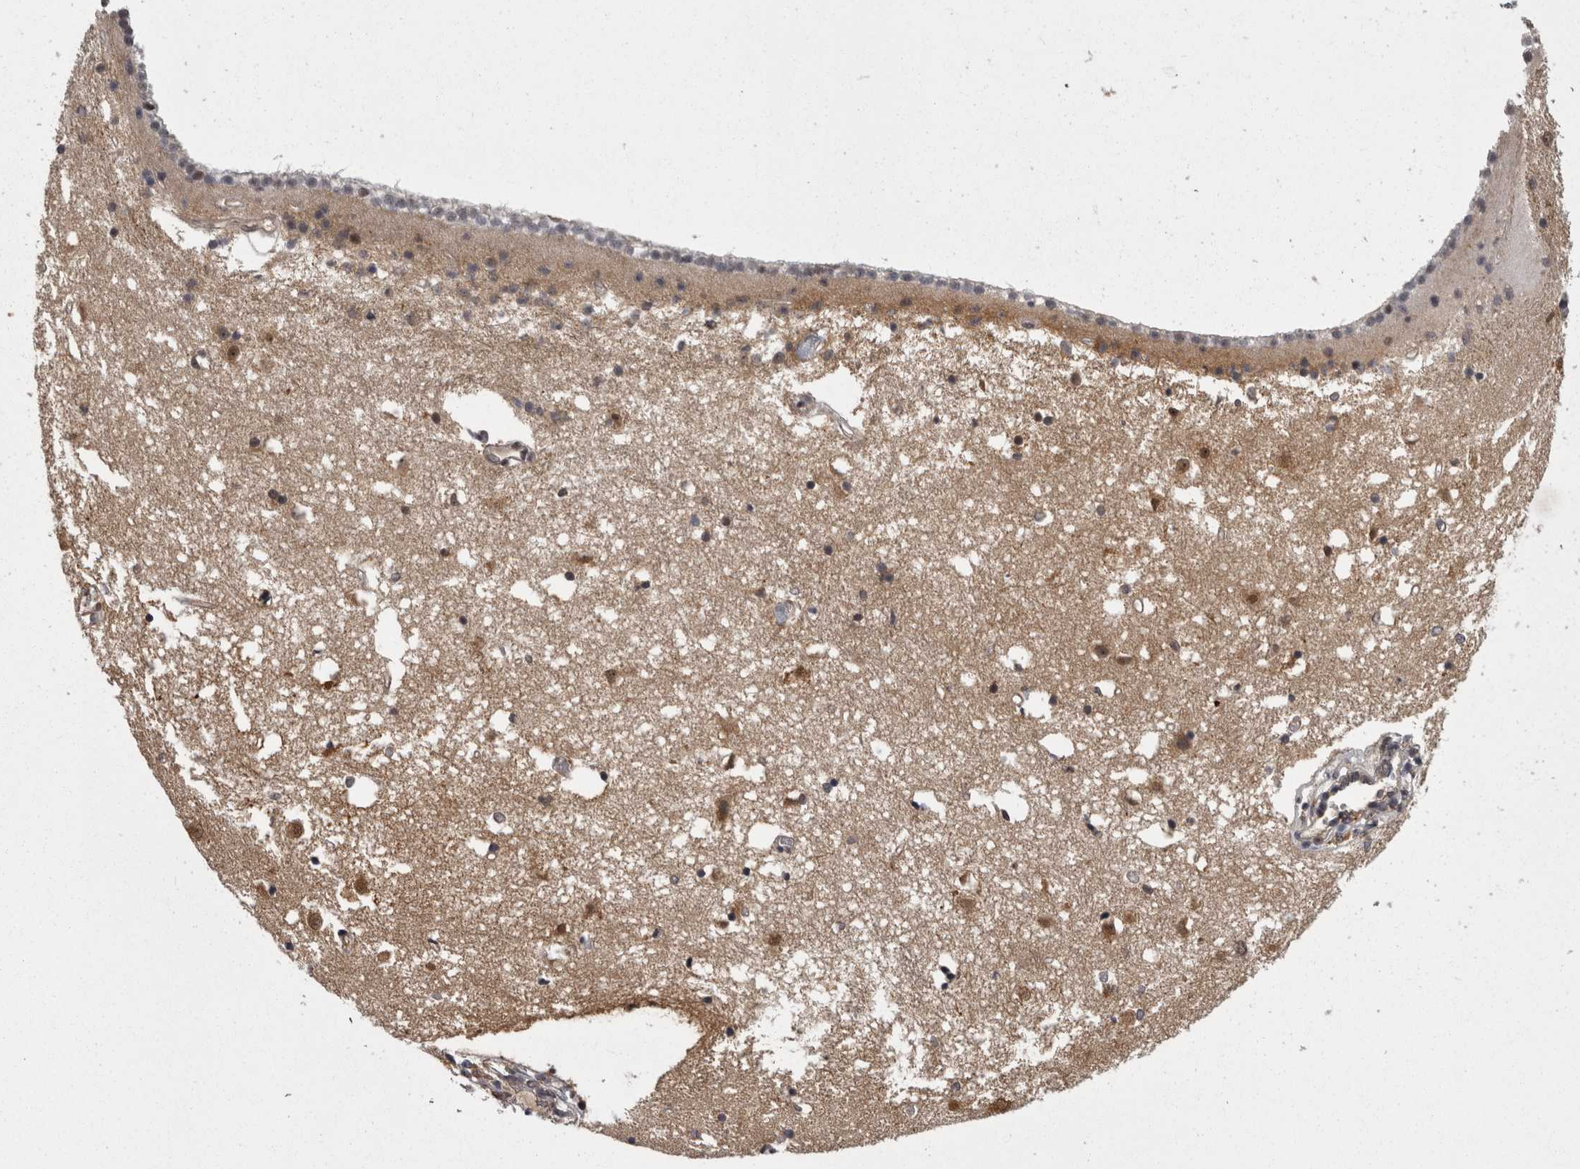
{"staining": {"intensity": "moderate", "quantity": "<25%", "location": "cytoplasmic/membranous,nuclear"}, "tissue": "caudate", "cell_type": "Glial cells", "image_type": "normal", "snomed": [{"axis": "morphology", "description": "Normal tissue, NOS"}, {"axis": "topography", "description": "Lateral ventricle wall"}], "caption": "A high-resolution image shows immunohistochemistry (IHC) staining of normal caudate, which displays moderate cytoplasmic/membranous,nuclear expression in about <25% of glial cells. (DAB (3,3'-diaminobenzidine) IHC, brown staining for protein, blue staining for nuclei).", "gene": "CACYBP", "patient": {"sex": "male", "age": 45}}